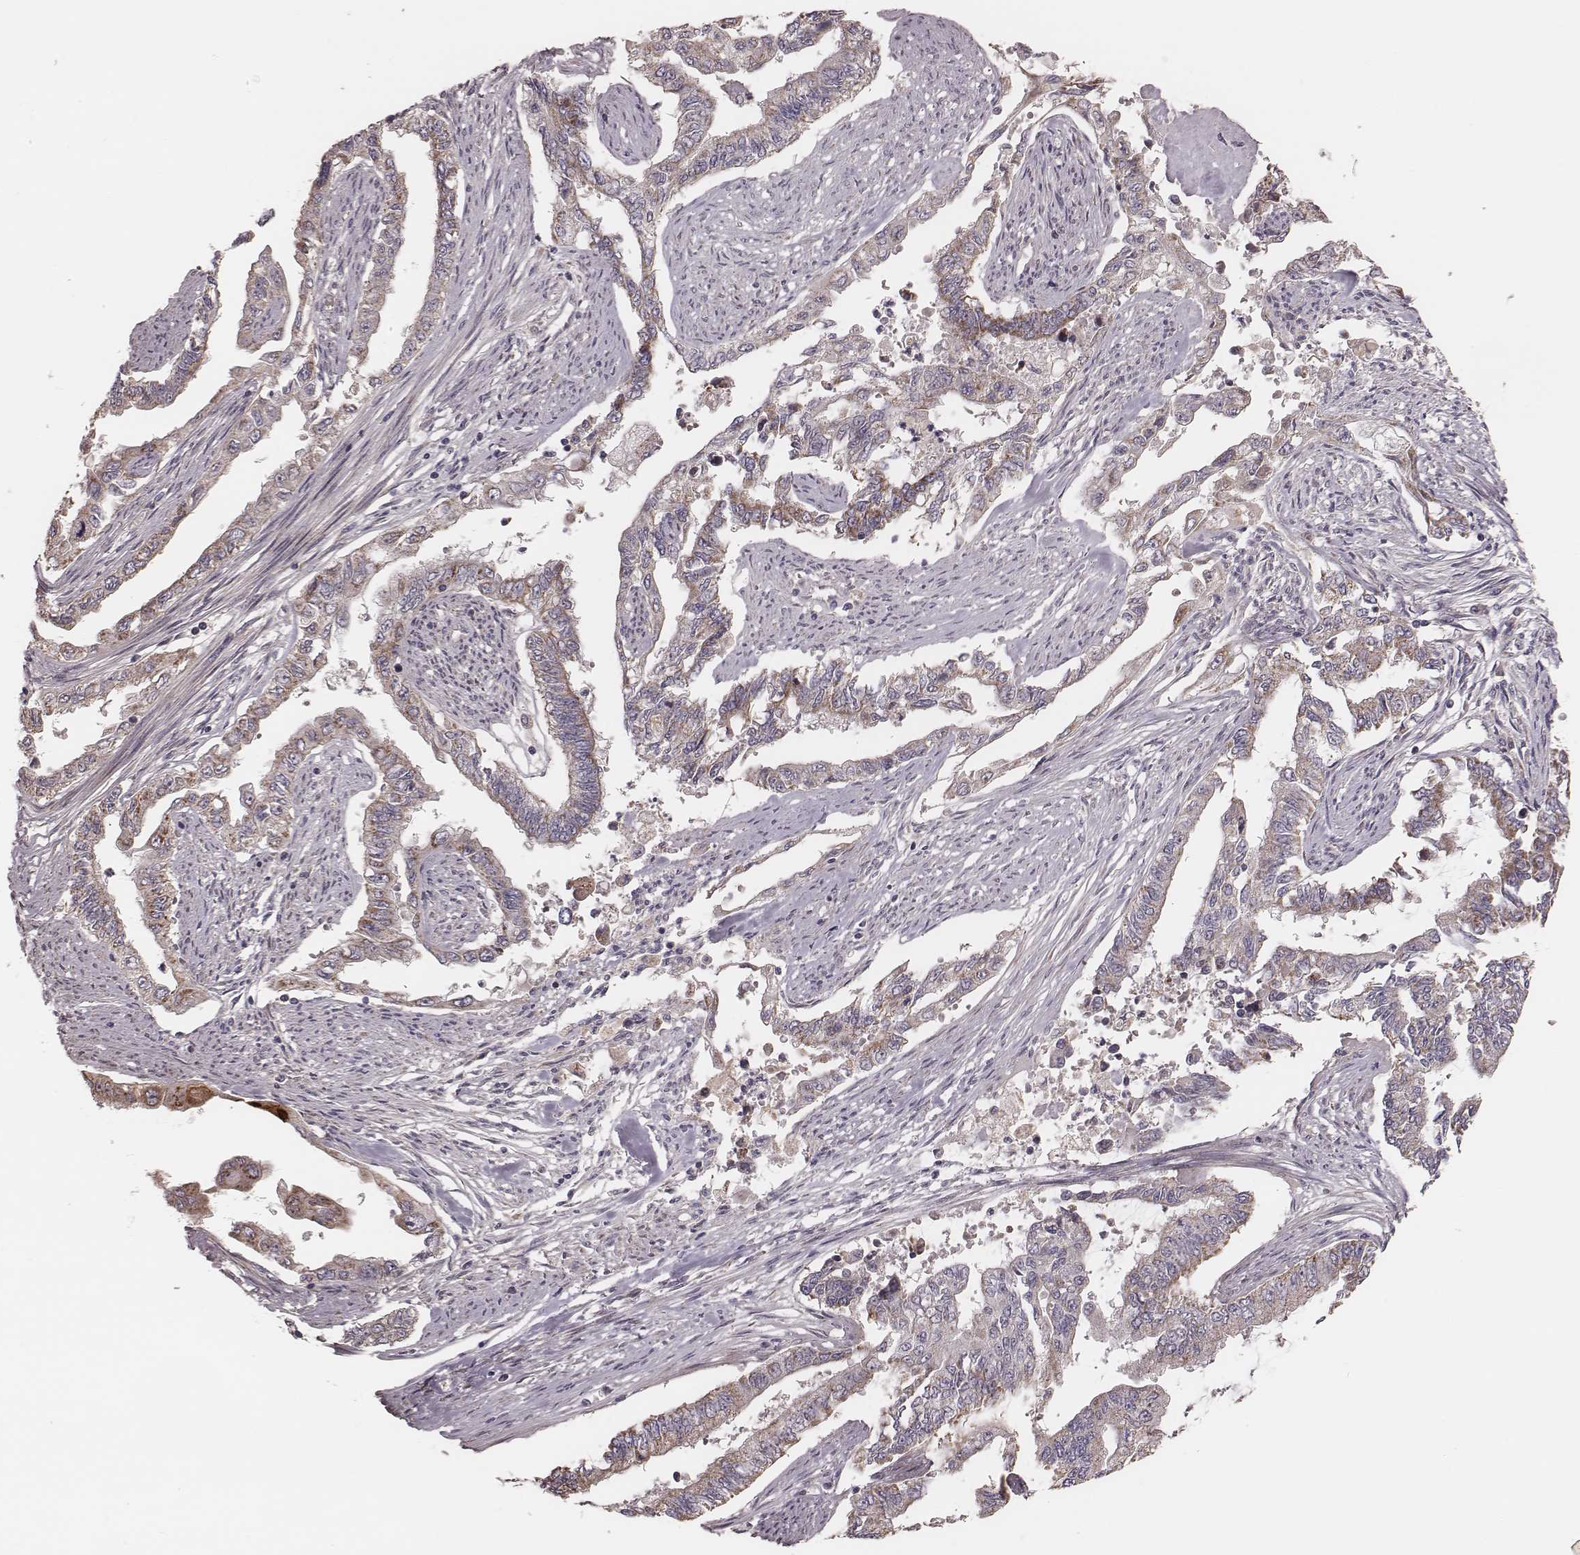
{"staining": {"intensity": "weak", "quantity": "25%-75%", "location": "cytoplasmic/membranous"}, "tissue": "endometrial cancer", "cell_type": "Tumor cells", "image_type": "cancer", "snomed": [{"axis": "morphology", "description": "Adenocarcinoma, NOS"}, {"axis": "topography", "description": "Uterus"}], "caption": "A photomicrograph of human endometrial cancer stained for a protein exhibits weak cytoplasmic/membranous brown staining in tumor cells.", "gene": "MRPS27", "patient": {"sex": "female", "age": 59}}